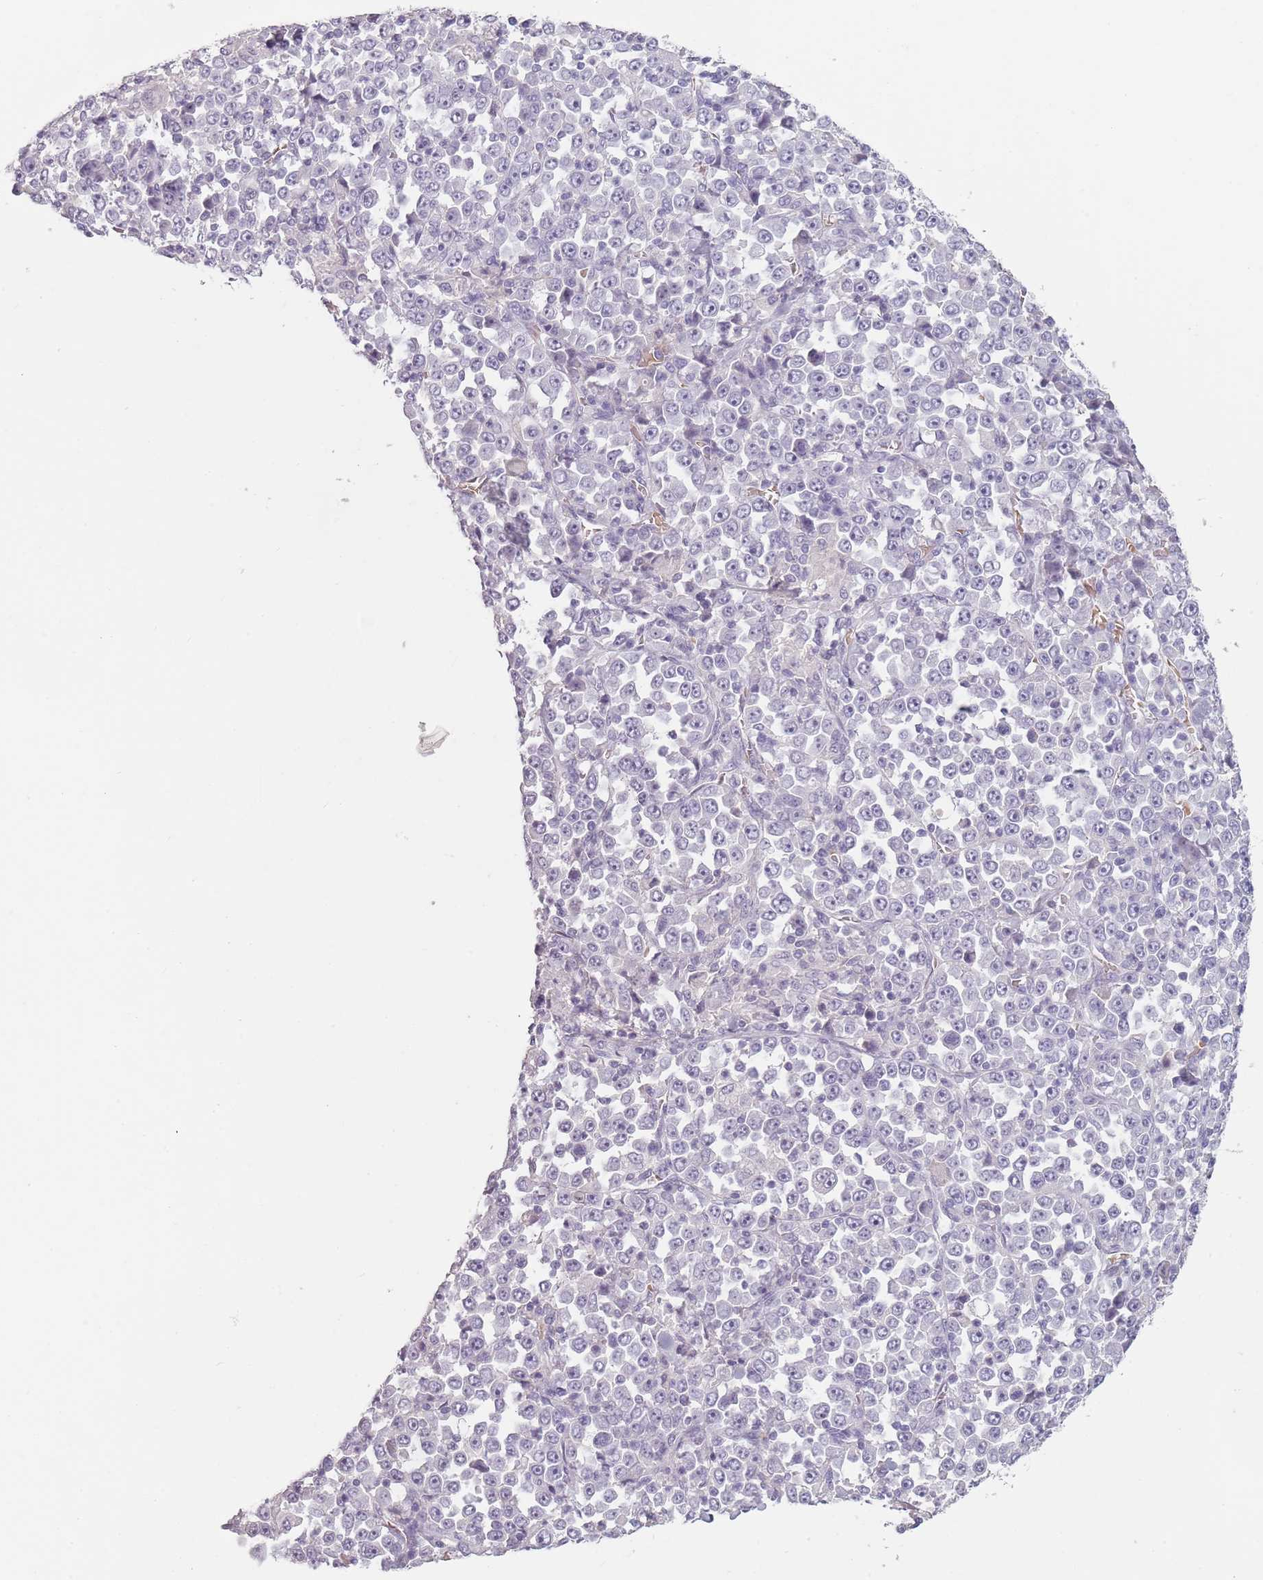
{"staining": {"intensity": "negative", "quantity": "none", "location": "none"}, "tissue": "stomach cancer", "cell_type": "Tumor cells", "image_type": "cancer", "snomed": [{"axis": "morphology", "description": "Normal tissue, NOS"}, {"axis": "morphology", "description": "Adenocarcinoma, NOS"}, {"axis": "topography", "description": "Stomach, upper"}, {"axis": "topography", "description": "Stomach"}], "caption": "This image is of stomach adenocarcinoma stained with immunohistochemistry to label a protein in brown with the nuclei are counter-stained blue. There is no expression in tumor cells.", "gene": "PIEZO1", "patient": {"sex": "male", "age": 59}}